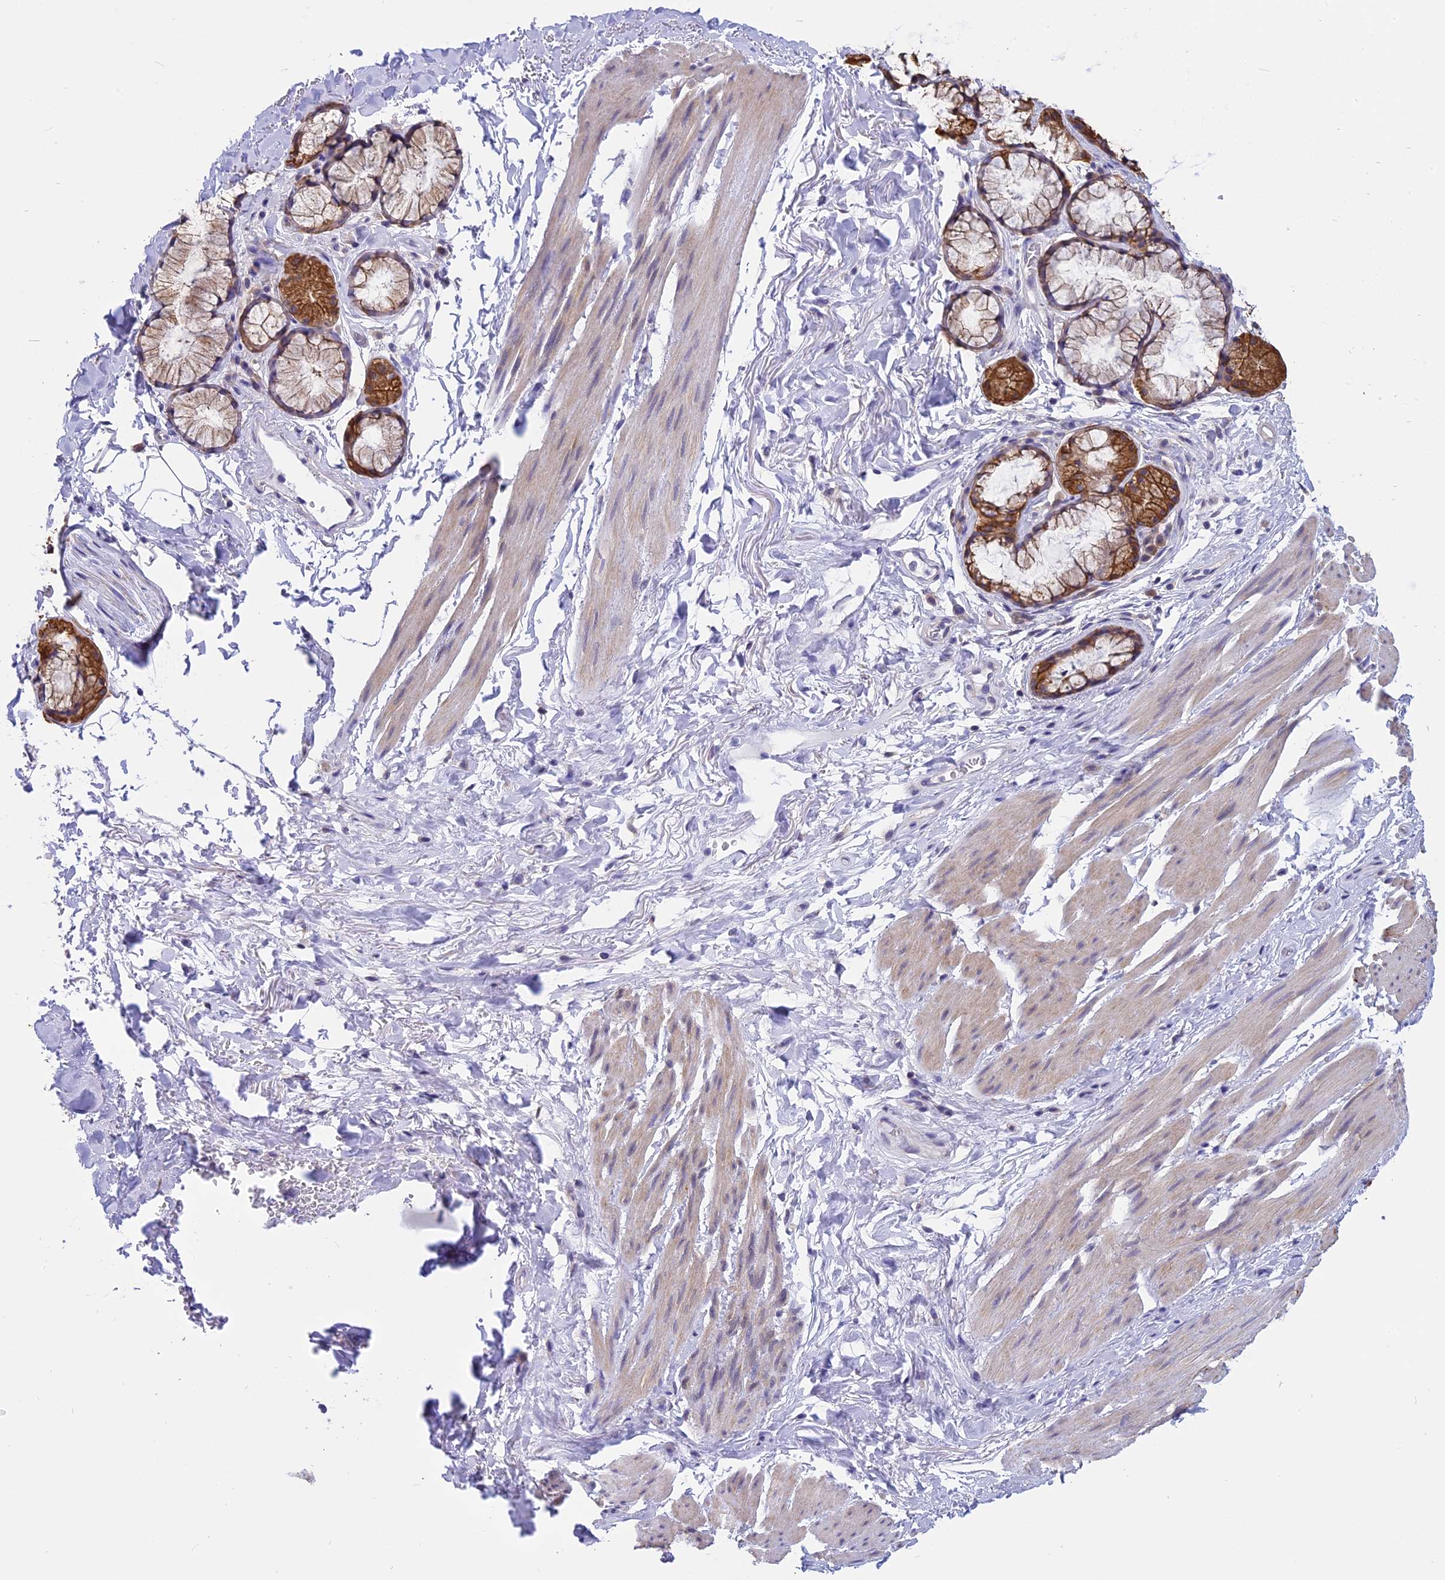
{"staining": {"intensity": "moderate", "quantity": "25%-75%", "location": "cytoplasmic/membranous,nuclear"}, "tissue": "adipose tissue", "cell_type": "Adipocytes", "image_type": "normal", "snomed": [{"axis": "morphology", "description": "Normal tissue, NOS"}, {"axis": "topography", "description": "Cartilage tissue"}], "caption": "Protein staining of normal adipose tissue displays moderate cytoplasmic/membranous,nuclear expression in about 25%-75% of adipocytes.", "gene": "STUB1", "patient": {"sex": "female", "age": 63}}